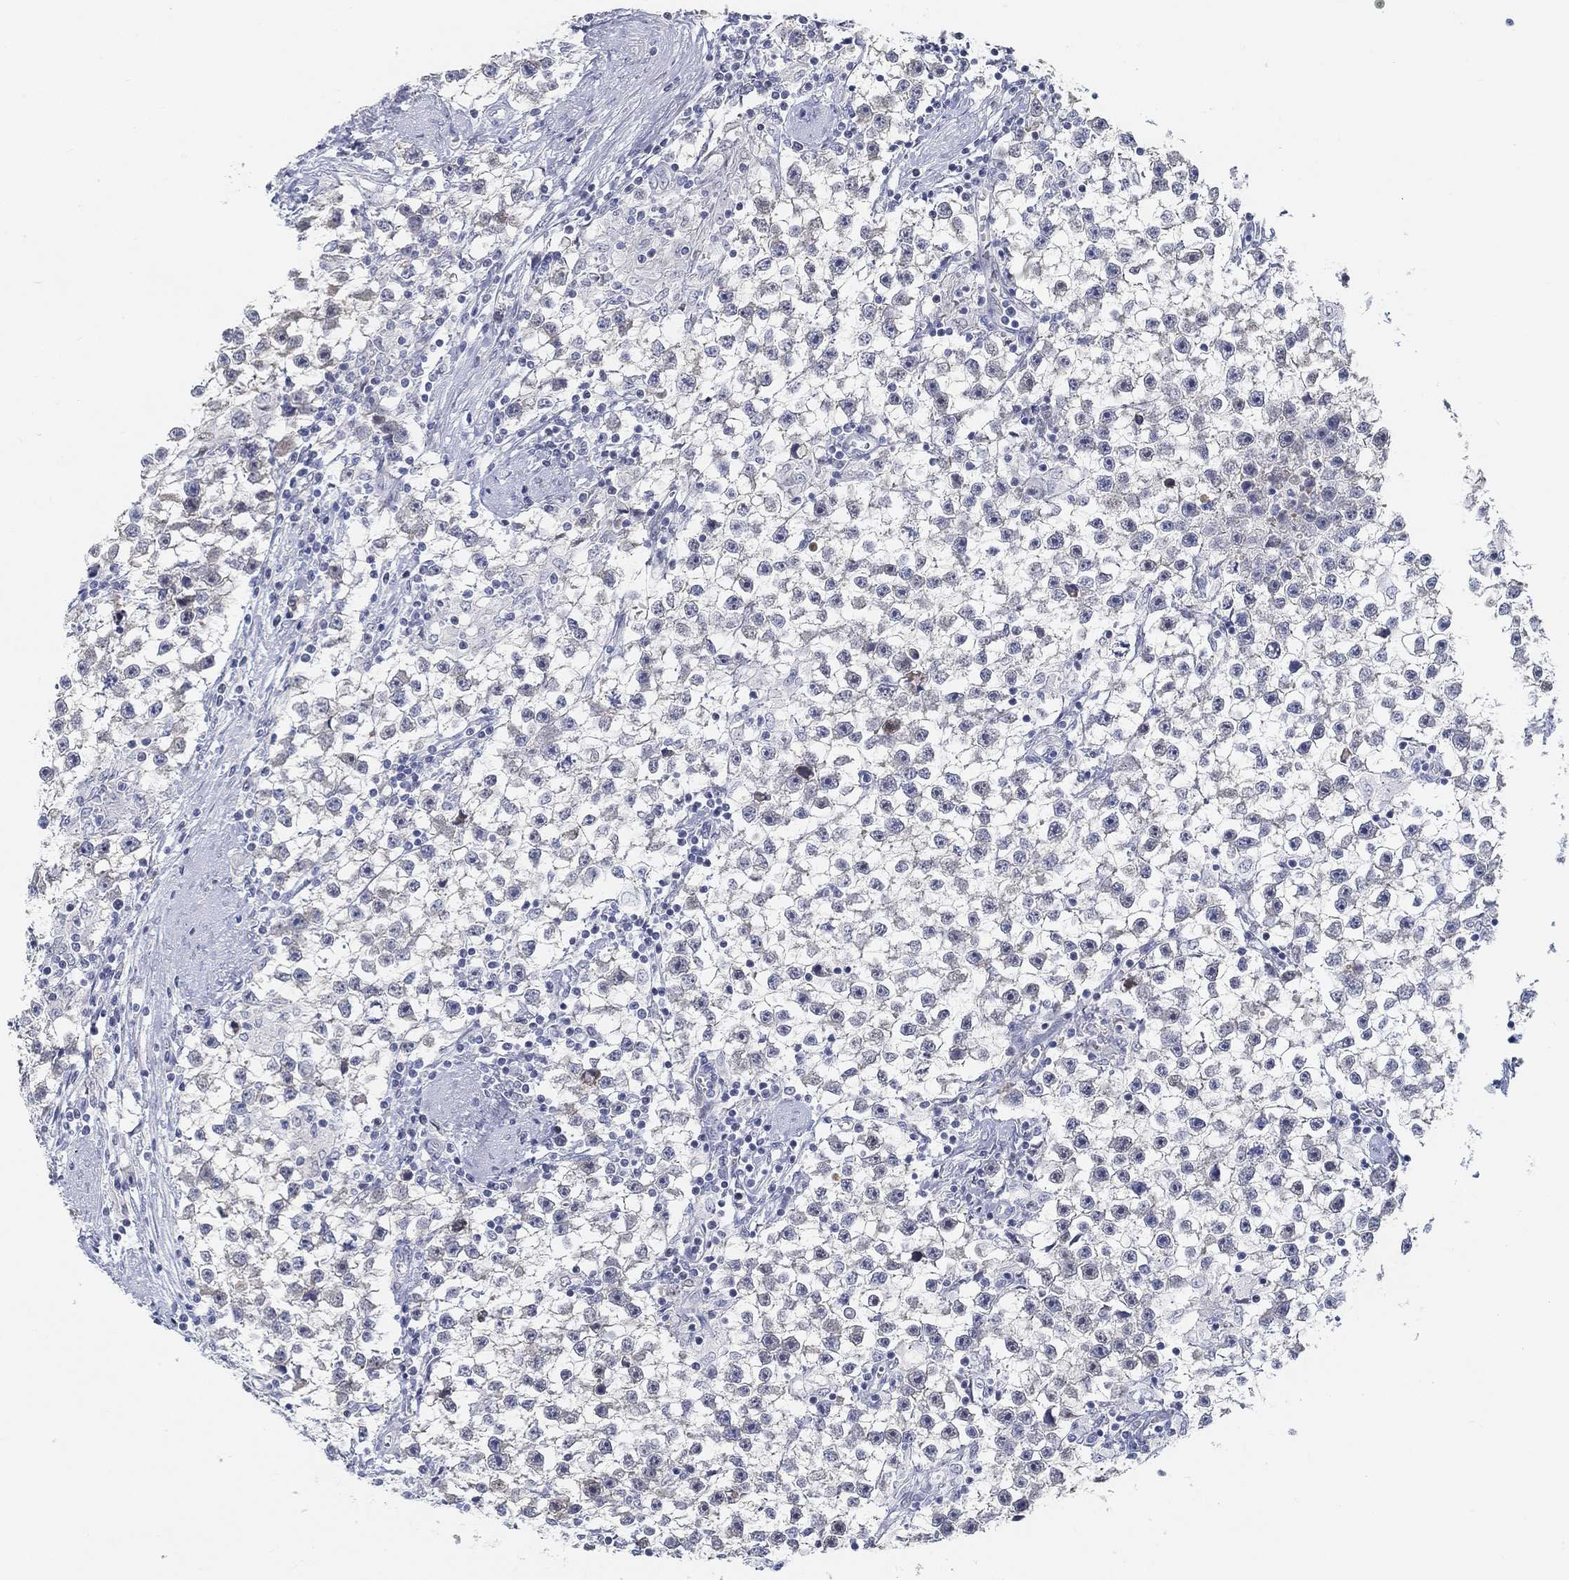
{"staining": {"intensity": "negative", "quantity": "none", "location": "none"}, "tissue": "testis cancer", "cell_type": "Tumor cells", "image_type": "cancer", "snomed": [{"axis": "morphology", "description": "Seminoma, NOS"}, {"axis": "topography", "description": "Testis"}], "caption": "Protein analysis of testis cancer demonstrates no significant positivity in tumor cells.", "gene": "SNTG2", "patient": {"sex": "male", "age": 59}}